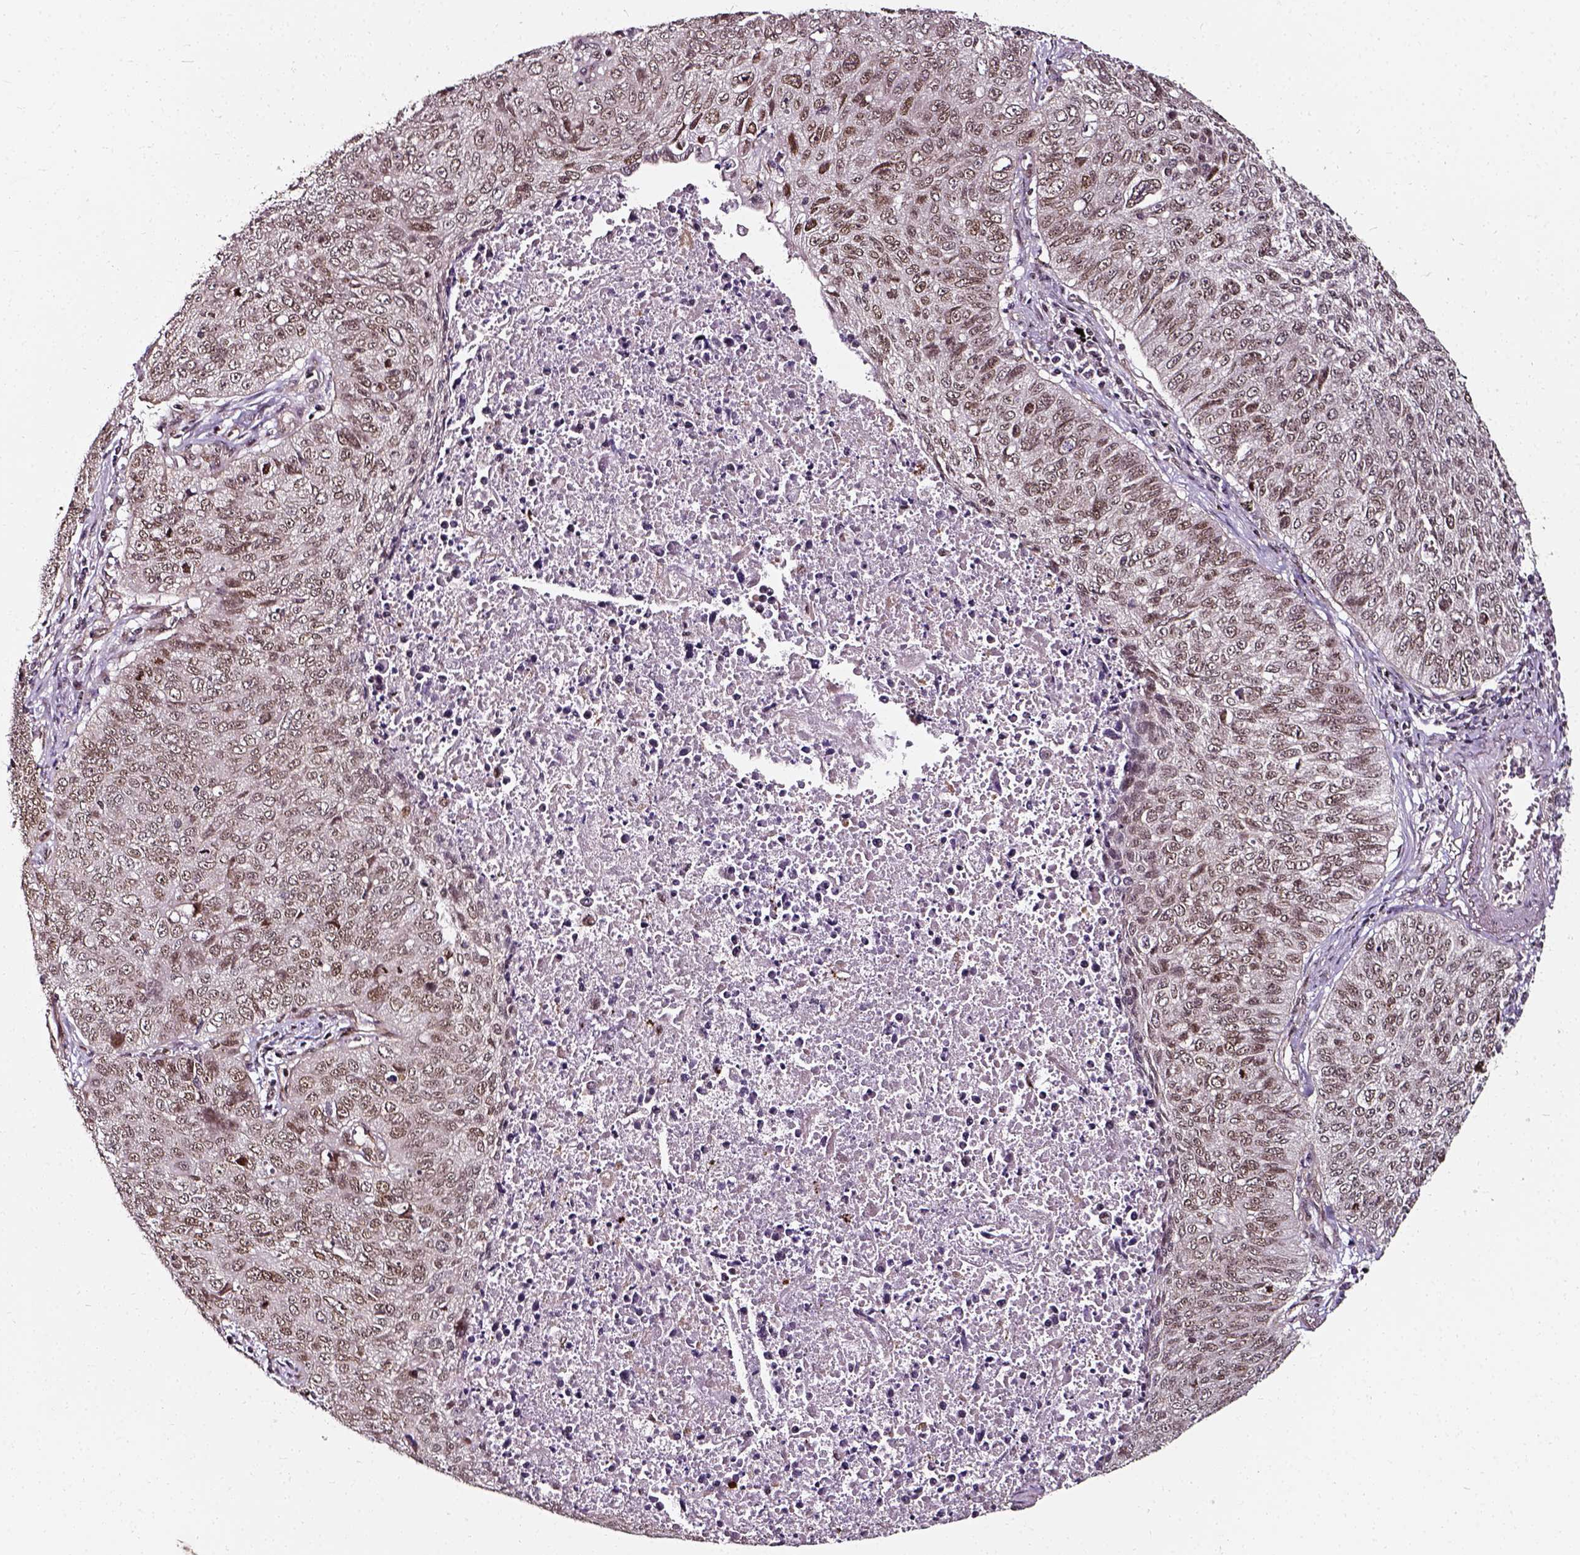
{"staining": {"intensity": "weak", "quantity": ">75%", "location": "nuclear"}, "tissue": "lung cancer", "cell_type": "Tumor cells", "image_type": "cancer", "snomed": [{"axis": "morphology", "description": "Normal morphology"}, {"axis": "morphology", "description": "Aneuploidy"}, {"axis": "morphology", "description": "Squamous cell carcinoma, NOS"}, {"axis": "topography", "description": "Lymph node"}, {"axis": "topography", "description": "Lung"}], "caption": "High-power microscopy captured an immunohistochemistry photomicrograph of lung cancer (aneuploidy), revealing weak nuclear staining in approximately >75% of tumor cells.", "gene": "NACC1", "patient": {"sex": "female", "age": 76}}